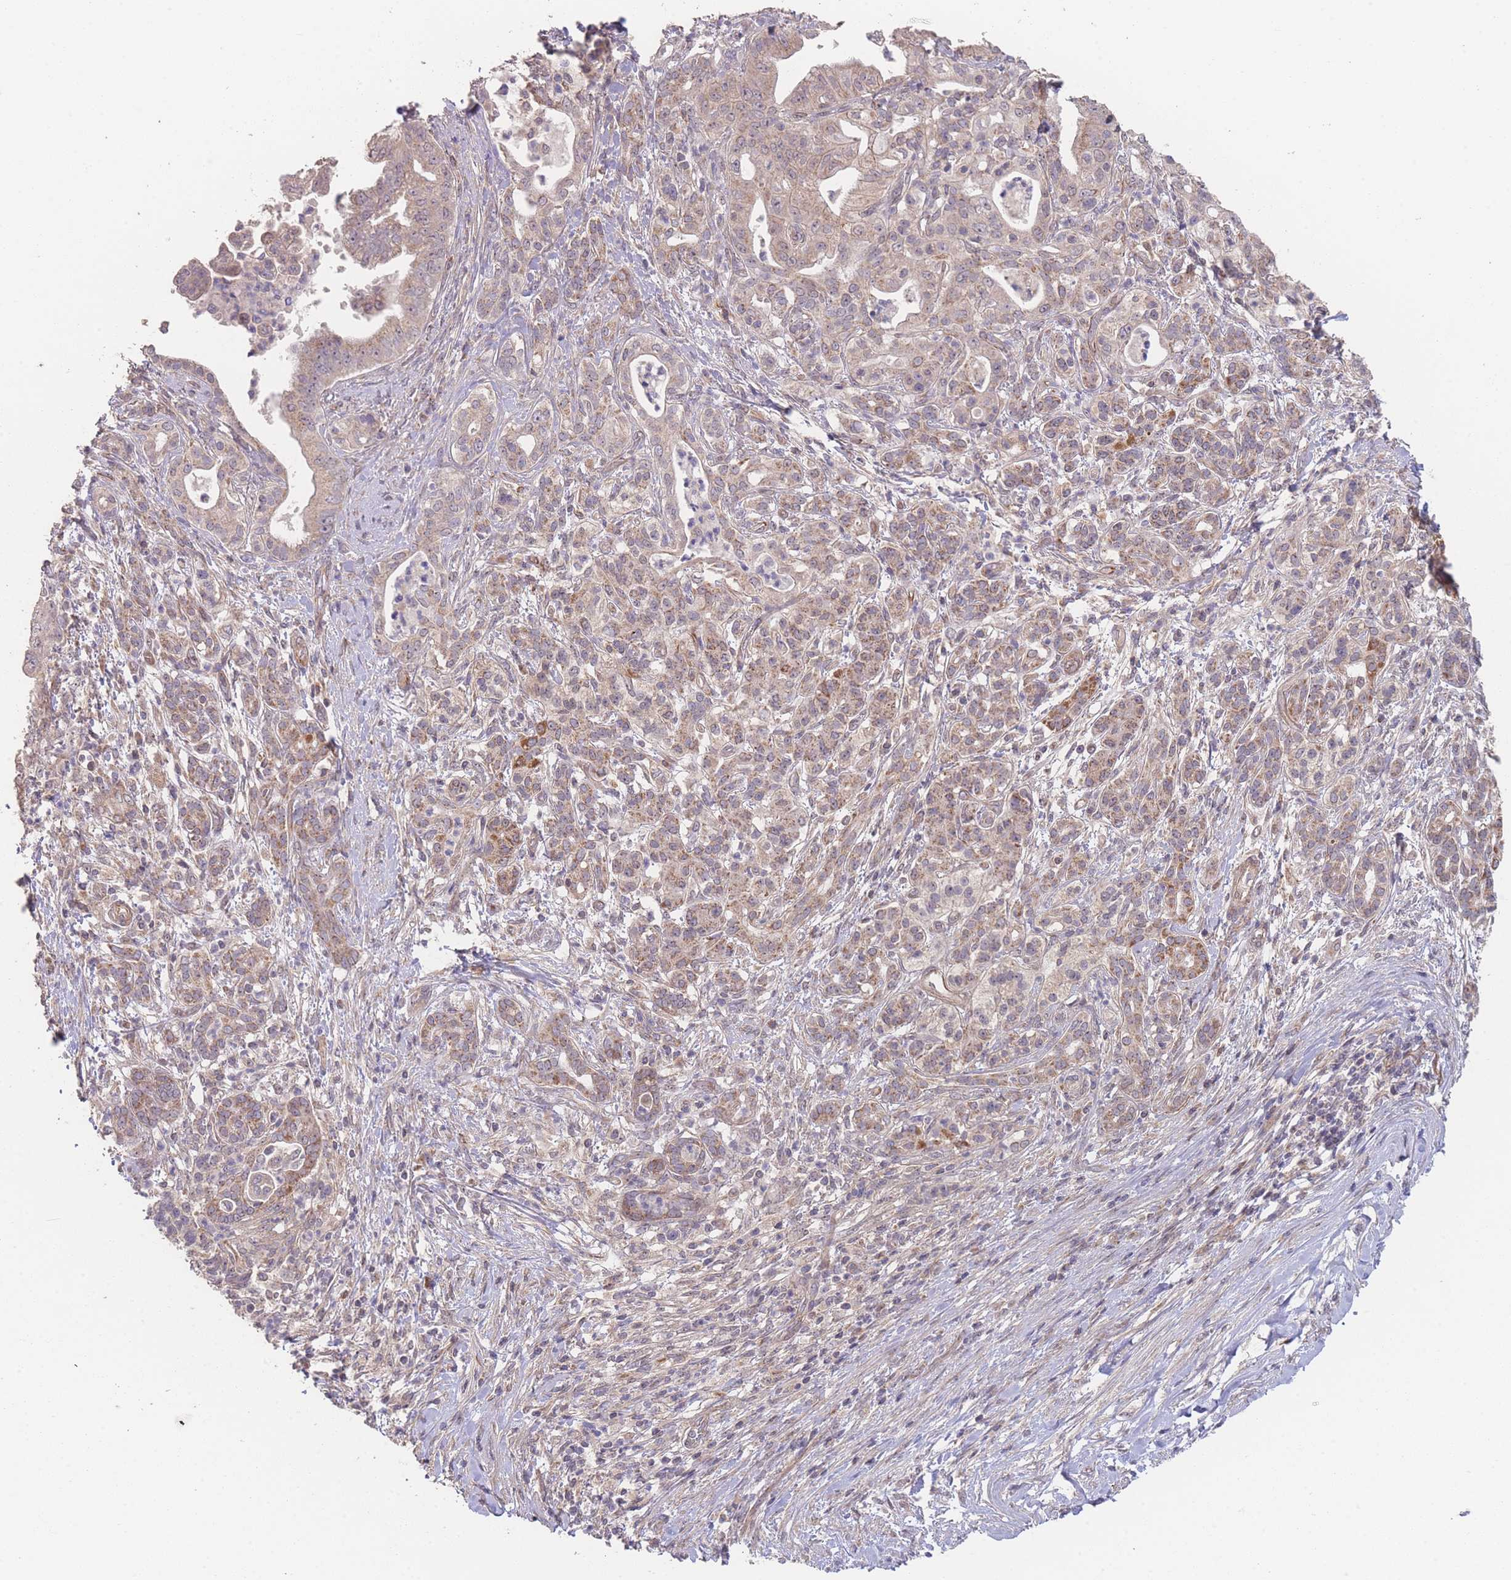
{"staining": {"intensity": "weak", "quantity": ">75%", "location": "cytoplasmic/membranous"}, "tissue": "pancreatic cancer", "cell_type": "Tumor cells", "image_type": "cancer", "snomed": [{"axis": "morphology", "description": "Adenocarcinoma, NOS"}, {"axis": "topography", "description": "Pancreas"}], "caption": "Human pancreatic adenocarcinoma stained with a brown dye demonstrates weak cytoplasmic/membranous positive staining in approximately >75% of tumor cells.", "gene": "PXMP4", "patient": {"sex": "male", "age": 58}}